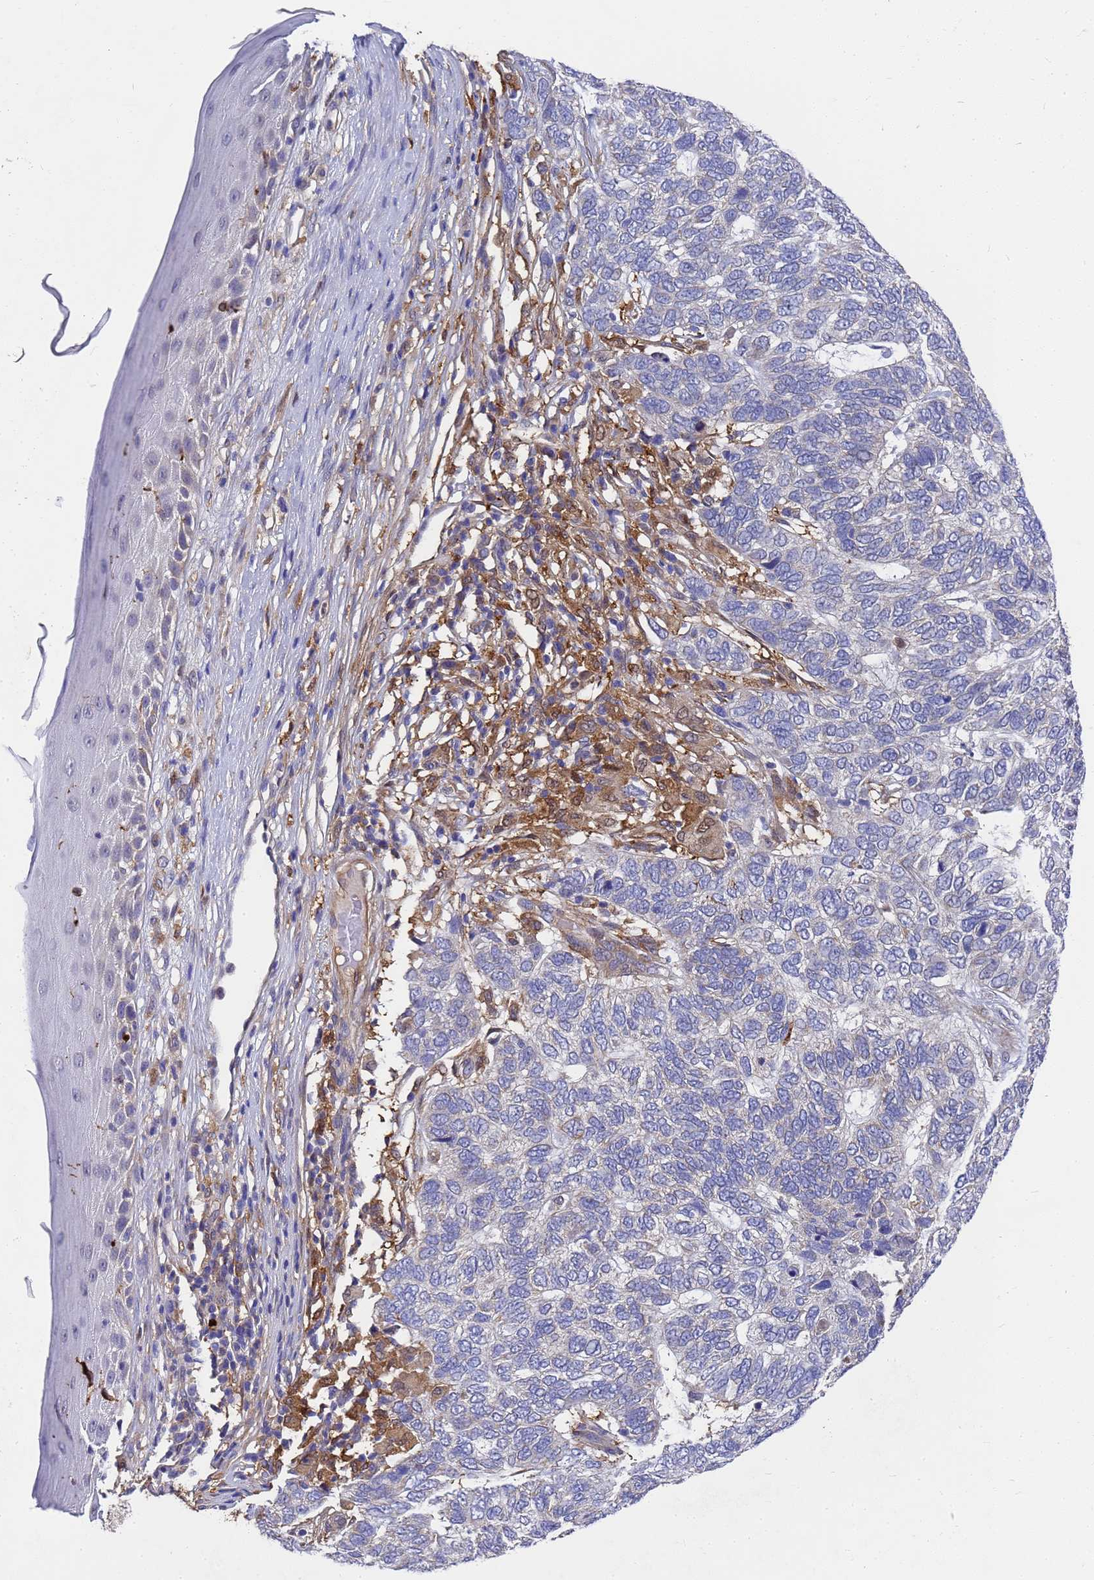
{"staining": {"intensity": "negative", "quantity": "none", "location": "none"}, "tissue": "skin cancer", "cell_type": "Tumor cells", "image_type": "cancer", "snomed": [{"axis": "morphology", "description": "Basal cell carcinoma"}, {"axis": "topography", "description": "Skin"}], "caption": "A high-resolution image shows immunohistochemistry staining of skin cancer (basal cell carcinoma), which exhibits no significant expression in tumor cells.", "gene": "SLC35E2B", "patient": {"sex": "female", "age": 65}}